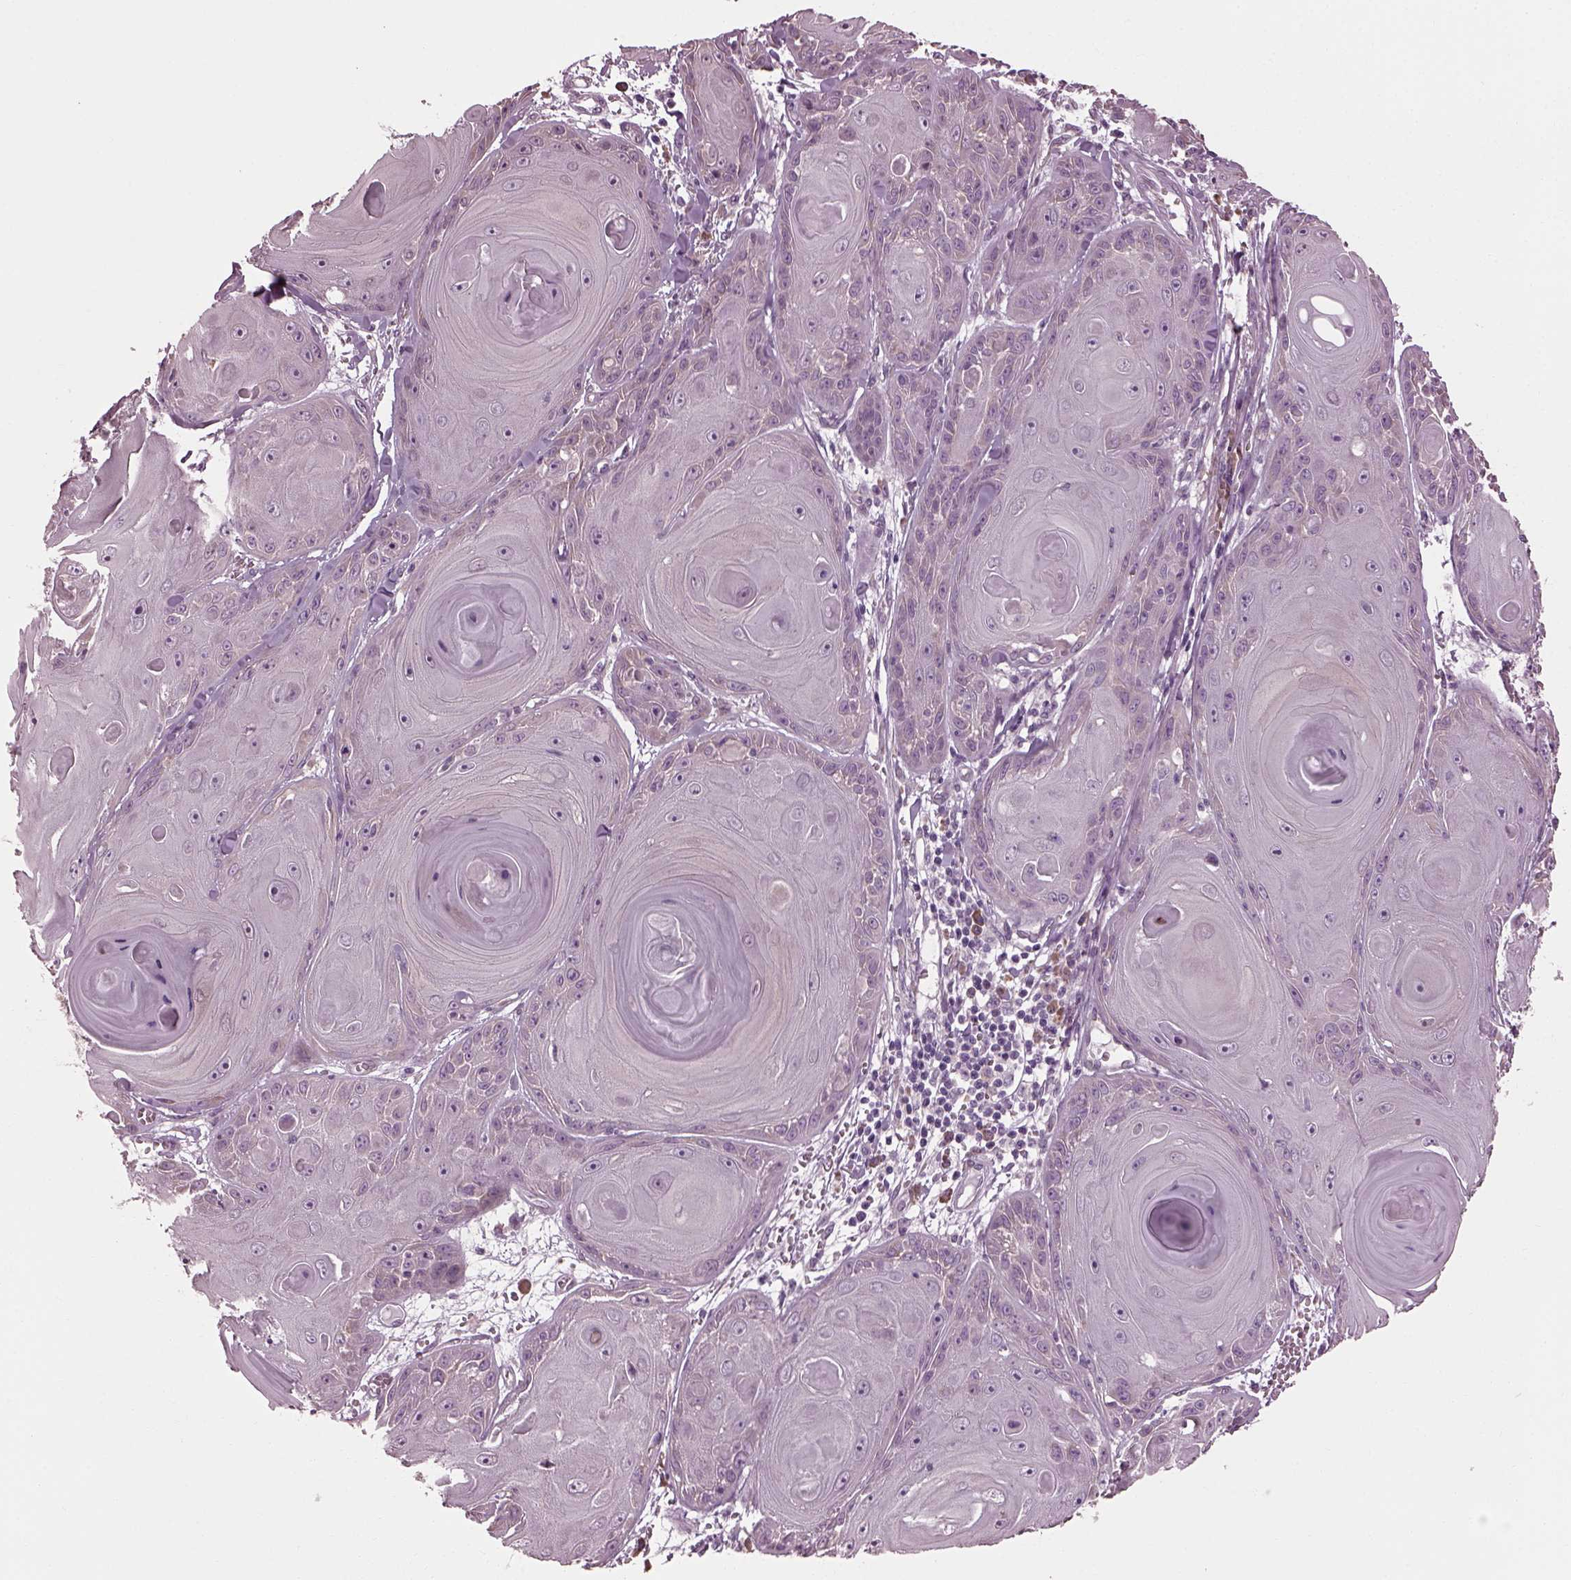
{"staining": {"intensity": "negative", "quantity": "none", "location": "none"}, "tissue": "skin cancer", "cell_type": "Tumor cells", "image_type": "cancer", "snomed": [{"axis": "morphology", "description": "Squamous cell carcinoma, NOS"}, {"axis": "topography", "description": "Skin"}, {"axis": "topography", "description": "Vulva"}], "caption": "An immunohistochemistry (IHC) image of skin cancer (squamous cell carcinoma) is shown. There is no staining in tumor cells of skin cancer (squamous cell carcinoma).", "gene": "CABP5", "patient": {"sex": "female", "age": 85}}